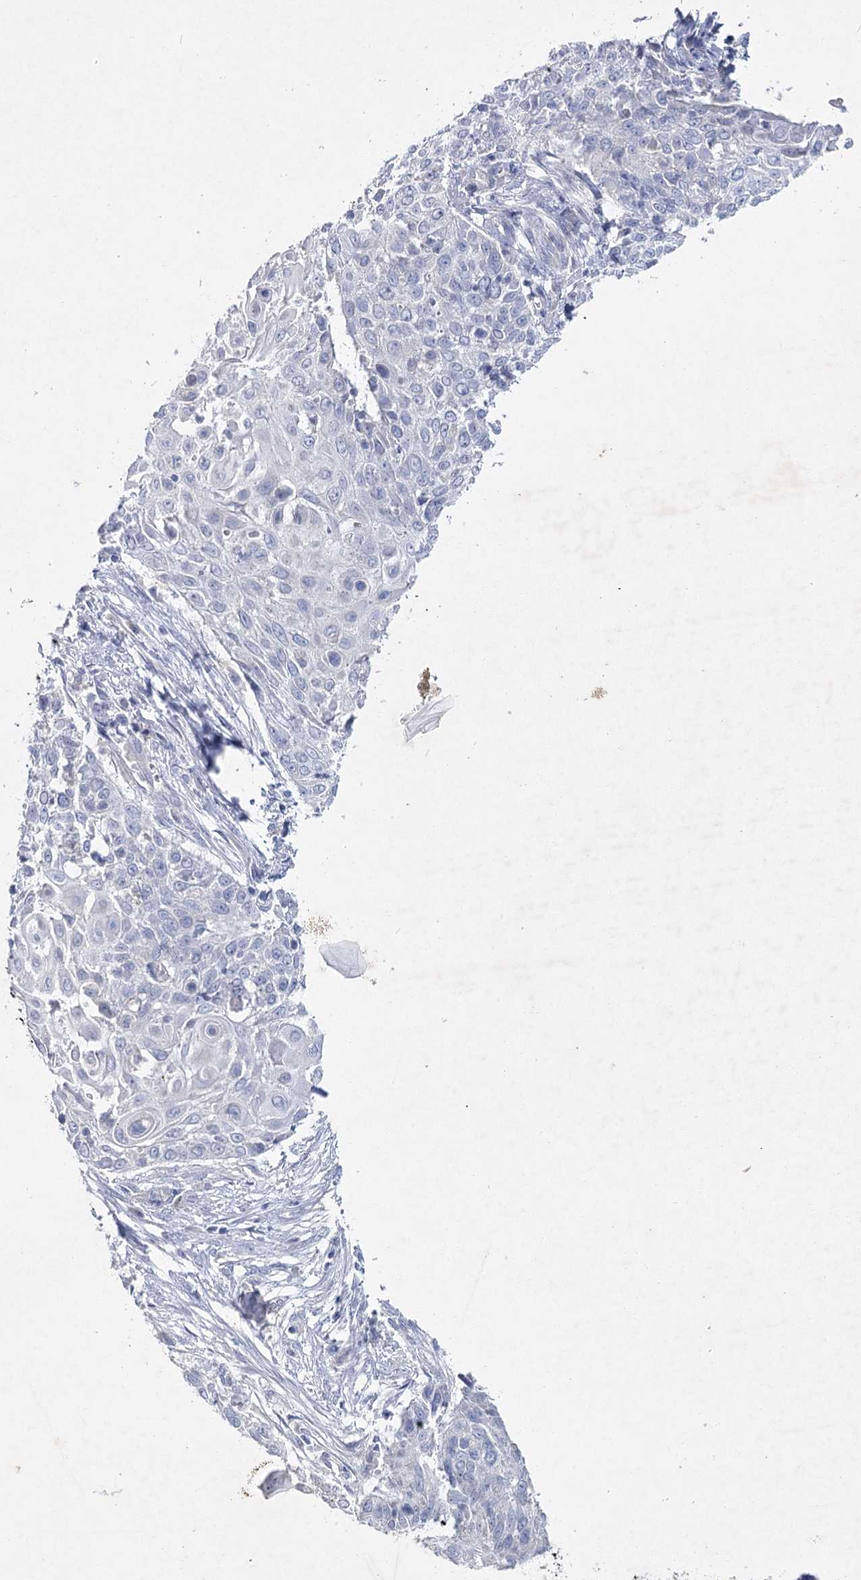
{"staining": {"intensity": "negative", "quantity": "none", "location": "none"}, "tissue": "cervical cancer", "cell_type": "Tumor cells", "image_type": "cancer", "snomed": [{"axis": "morphology", "description": "Squamous cell carcinoma, NOS"}, {"axis": "topography", "description": "Cervix"}], "caption": "Immunohistochemistry of squamous cell carcinoma (cervical) exhibits no staining in tumor cells.", "gene": "MAP3K13", "patient": {"sex": "female", "age": 39}}